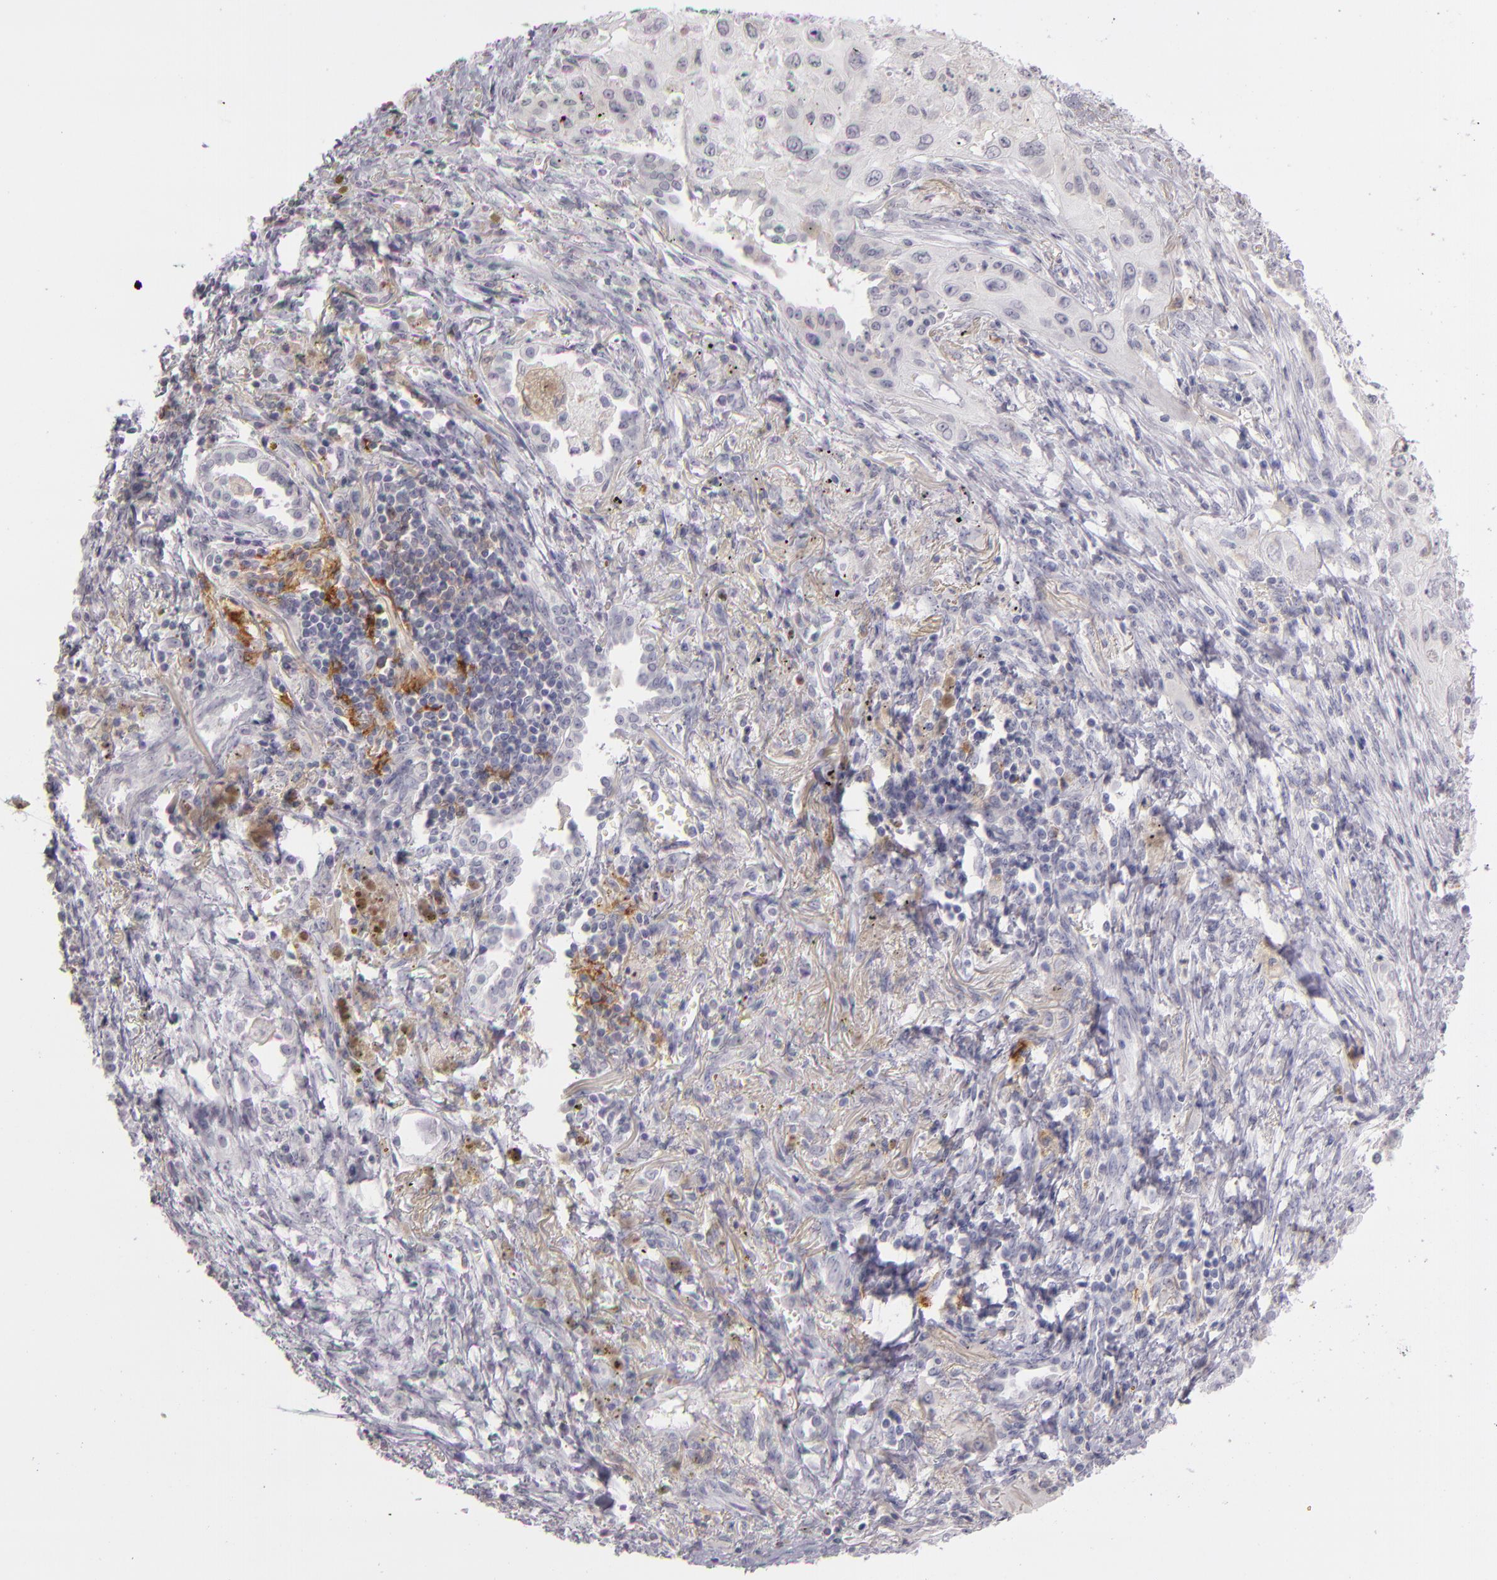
{"staining": {"intensity": "negative", "quantity": "none", "location": "none"}, "tissue": "lung cancer", "cell_type": "Tumor cells", "image_type": "cancer", "snomed": [{"axis": "morphology", "description": "Squamous cell carcinoma, NOS"}, {"axis": "topography", "description": "Lung"}], "caption": "High magnification brightfield microscopy of squamous cell carcinoma (lung) stained with DAB (3,3'-diaminobenzidine) (brown) and counterstained with hematoxylin (blue): tumor cells show no significant staining.", "gene": "CD40", "patient": {"sex": "male", "age": 71}}